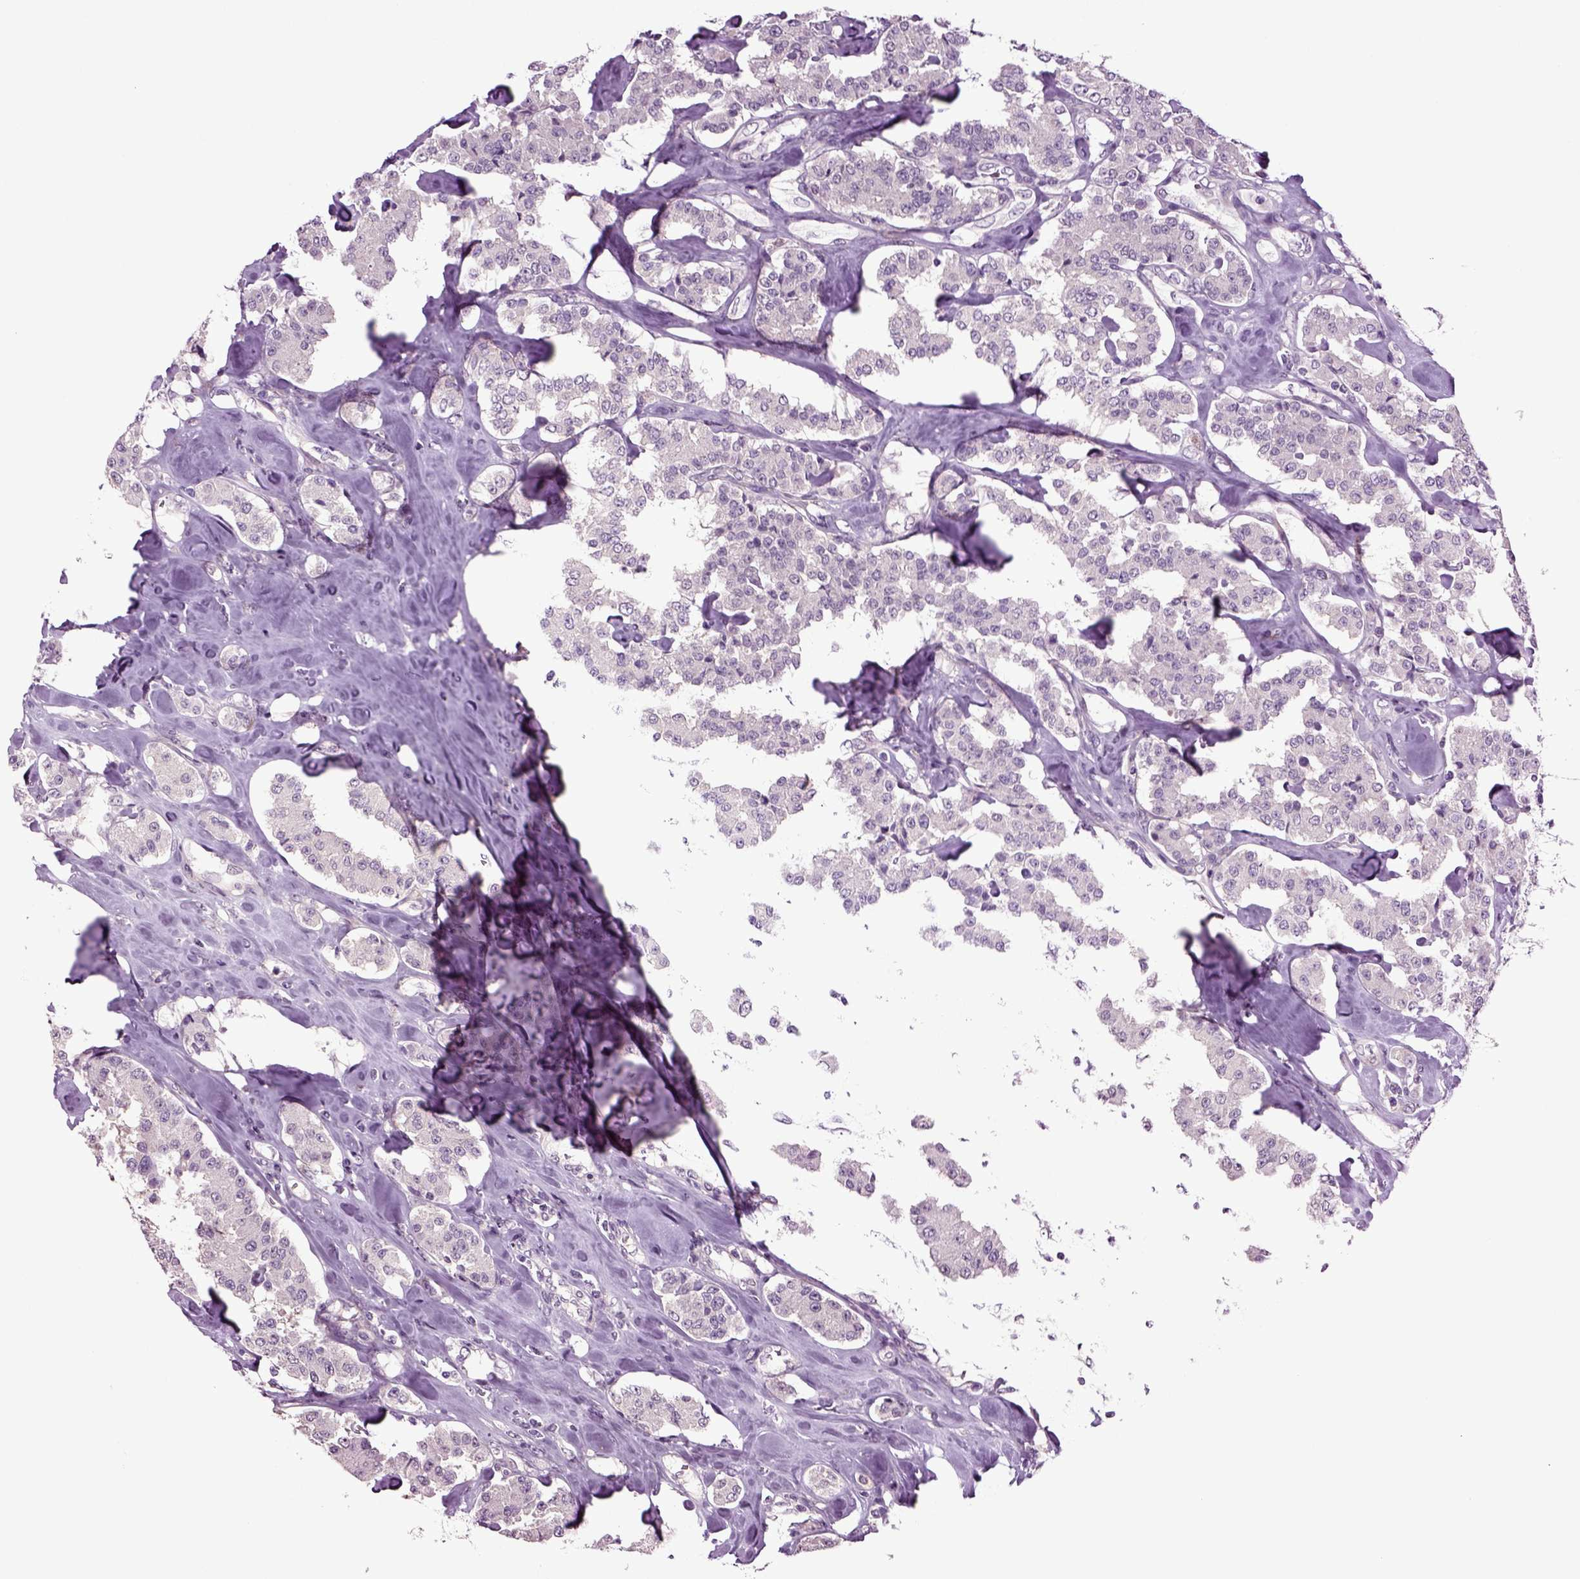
{"staining": {"intensity": "negative", "quantity": "none", "location": "none"}, "tissue": "carcinoid", "cell_type": "Tumor cells", "image_type": "cancer", "snomed": [{"axis": "morphology", "description": "Carcinoid, malignant, NOS"}, {"axis": "topography", "description": "Pancreas"}], "caption": "Image shows no protein positivity in tumor cells of carcinoid tissue. (Brightfield microscopy of DAB IHC at high magnification).", "gene": "PLCH2", "patient": {"sex": "male", "age": 41}}